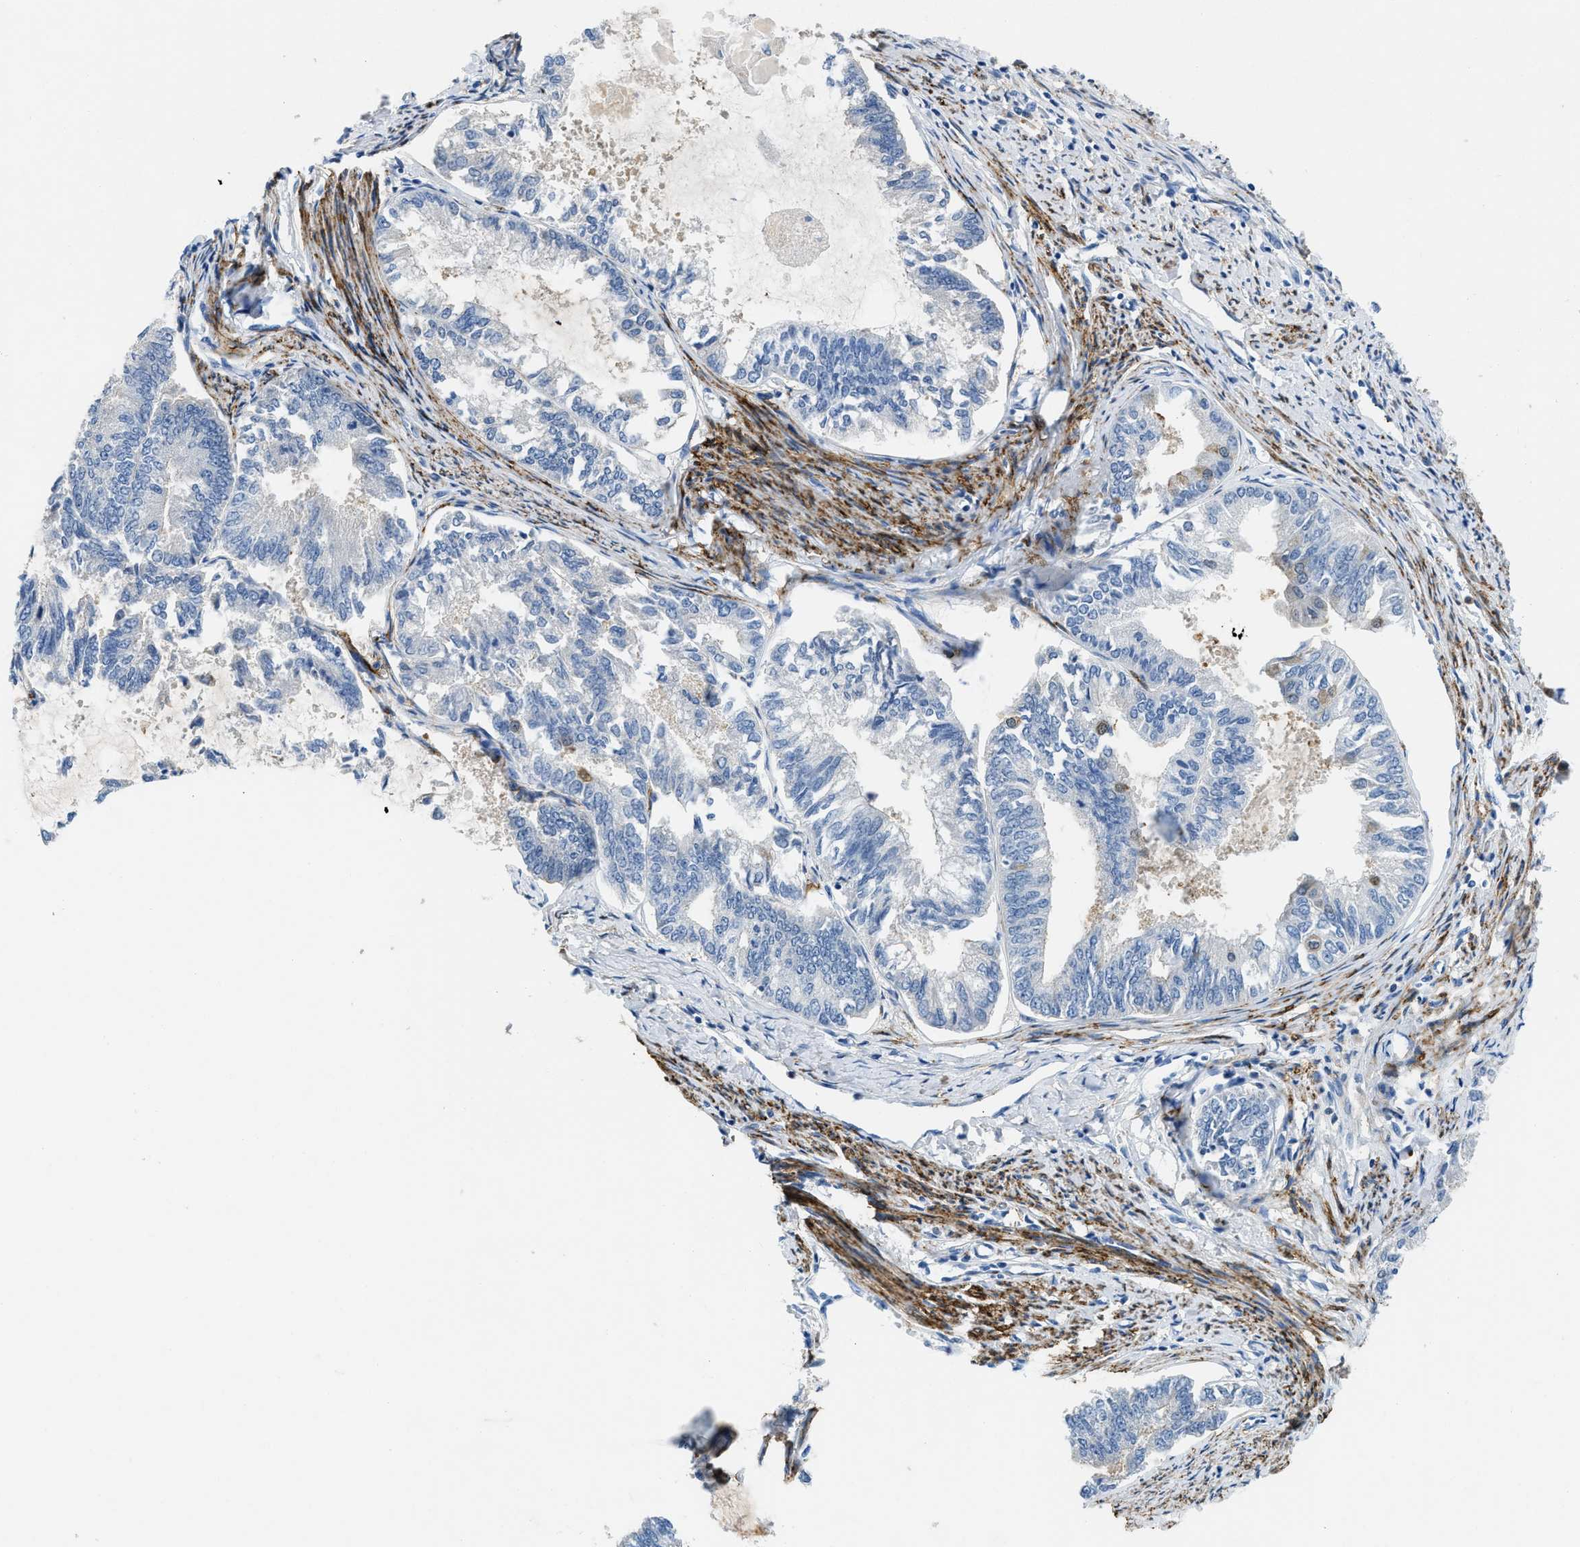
{"staining": {"intensity": "weak", "quantity": "<25%", "location": "cytoplasmic/membranous"}, "tissue": "endometrial cancer", "cell_type": "Tumor cells", "image_type": "cancer", "snomed": [{"axis": "morphology", "description": "Adenocarcinoma, NOS"}, {"axis": "topography", "description": "Endometrium"}], "caption": "This micrograph is of endometrial adenocarcinoma stained with immunohistochemistry to label a protein in brown with the nuclei are counter-stained blue. There is no positivity in tumor cells. (DAB IHC visualized using brightfield microscopy, high magnification).", "gene": "SPEG", "patient": {"sex": "female", "age": 86}}